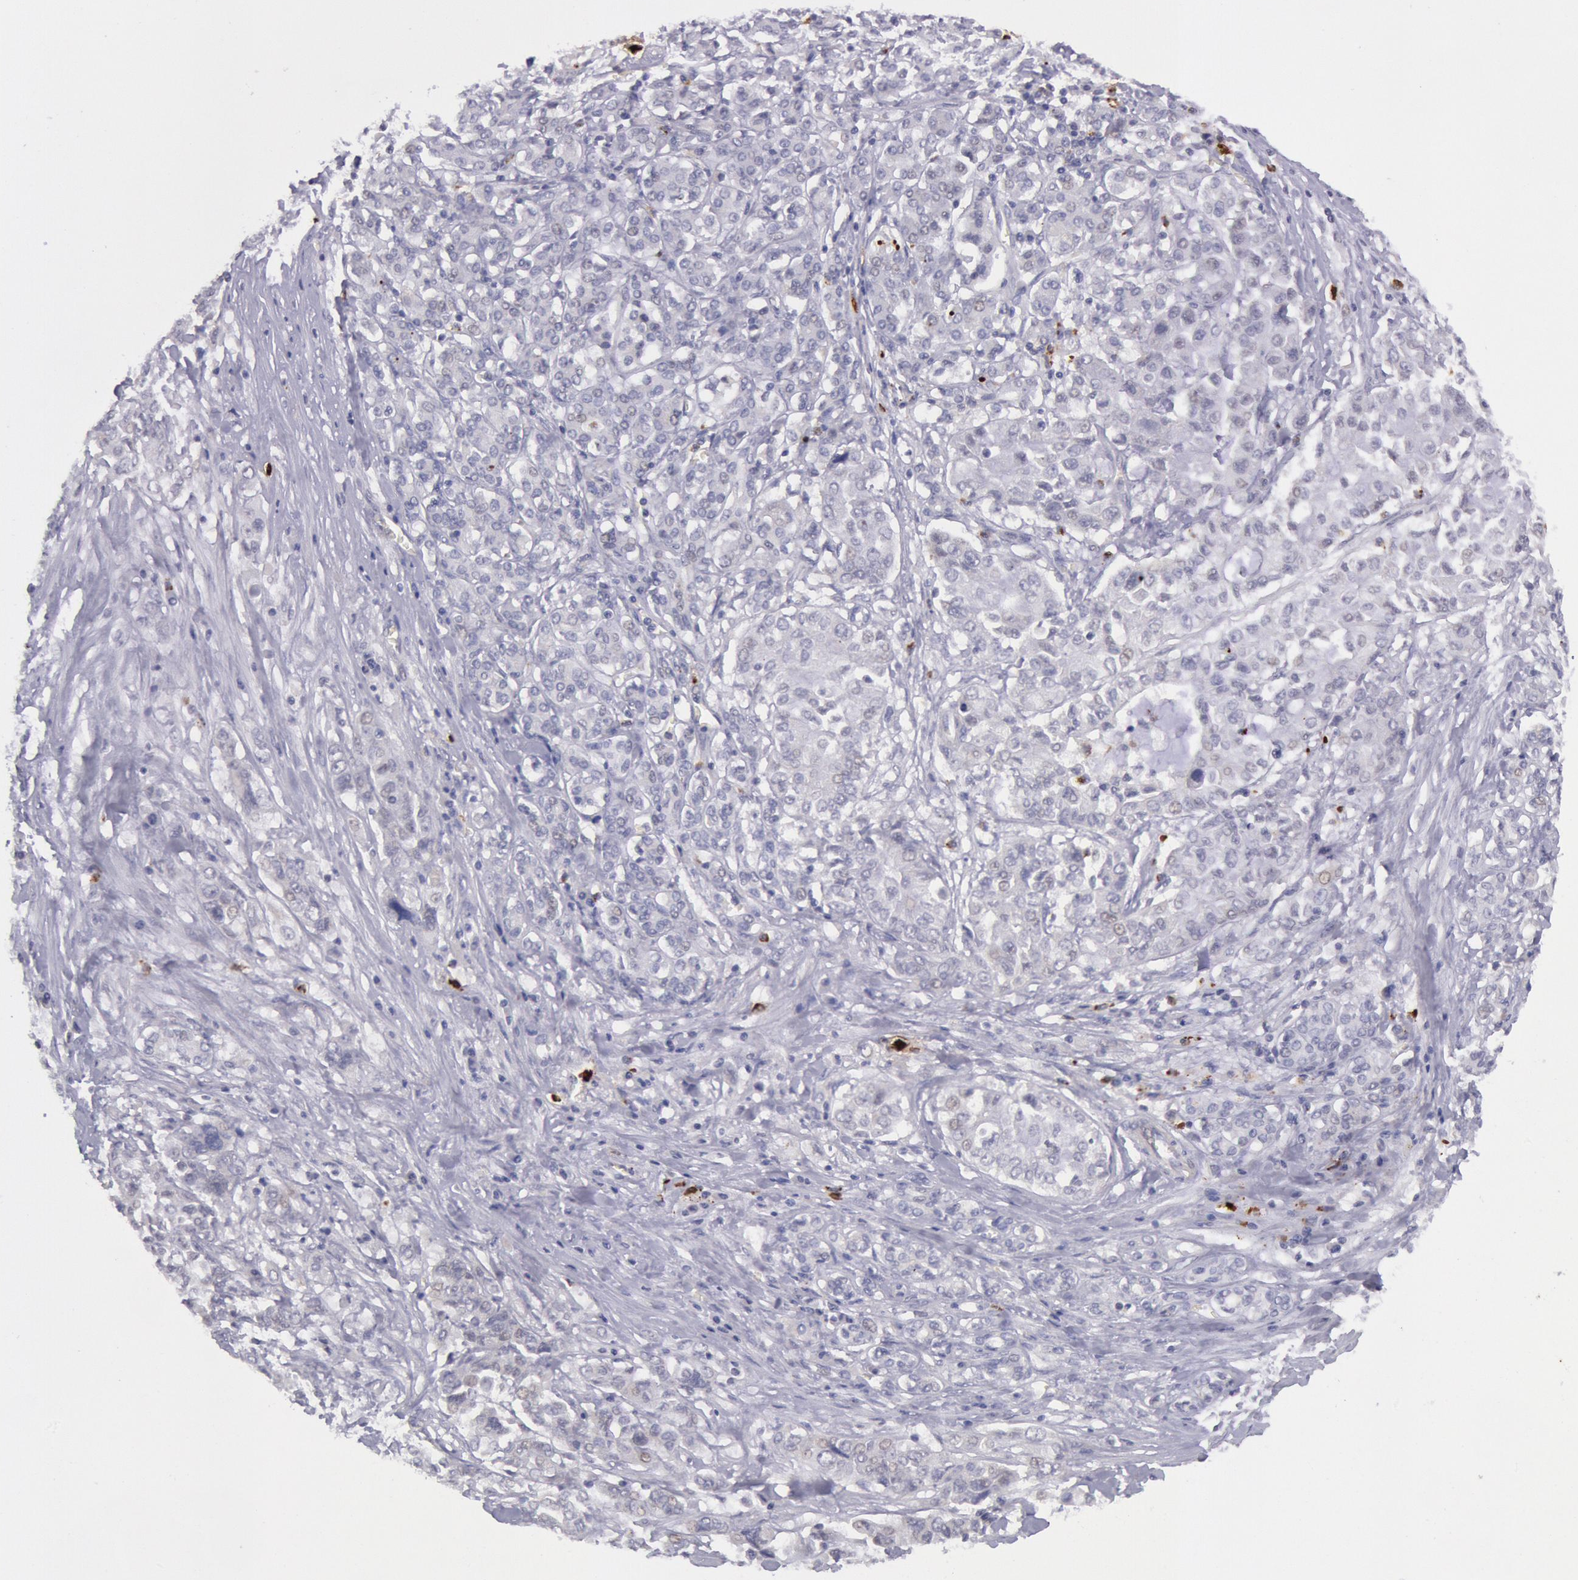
{"staining": {"intensity": "negative", "quantity": "none", "location": "none"}, "tissue": "pancreatic cancer", "cell_type": "Tumor cells", "image_type": "cancer", "snomed": [{"axis": "morphology", "description": "Adenocarcinoma, NOS"}, {"axis": "topography", "description": "Pancreas"}], "caption": "Immunohistochemistry (IHC) histopathology image of human adenocarcinoma (pancreatic) stained for a protein (brown), which reveals no staining in tumor cells.", "gene": "KDM6A", "patient": {"sex": "female", "age": 52}}